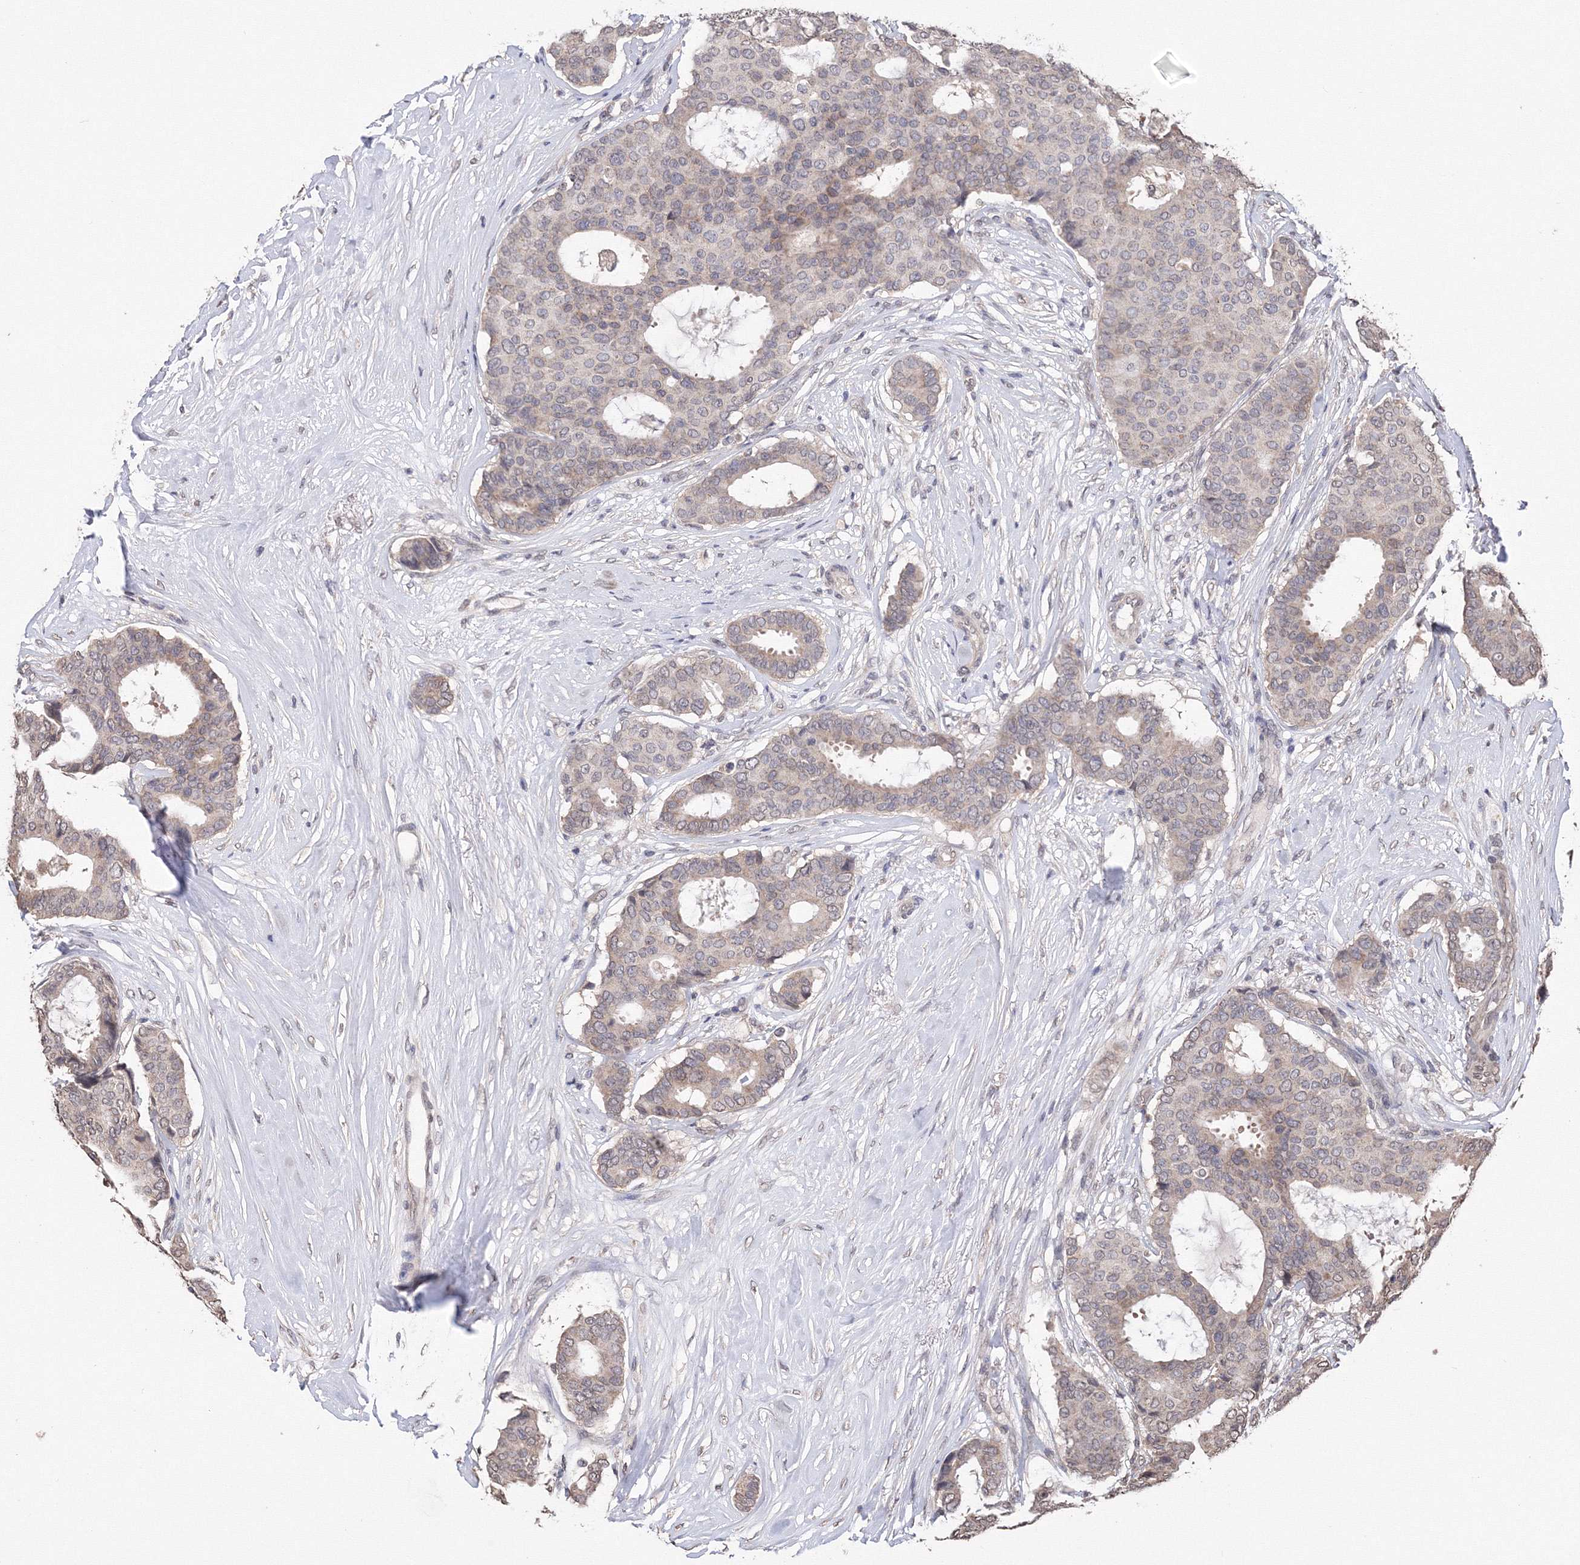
{"staining": {"intensity": "weak", "quantity": "<25%", "location": "cytoplasmic/membranous"}, "tissue": "breast cancer", "cell_type": "Tumor cells", "image_type": "cancer", "snomed": [{"axis": "morphology", "description": "Duct carcinoma"}, {"axis": "topography", "description": "Breast"}], "caption": "There is no significant expression in tumor cells of breast cancer (invasive ductal carcinoma).", "gene": "GPN1", "patient": {"sex": "female", "age": 75}}